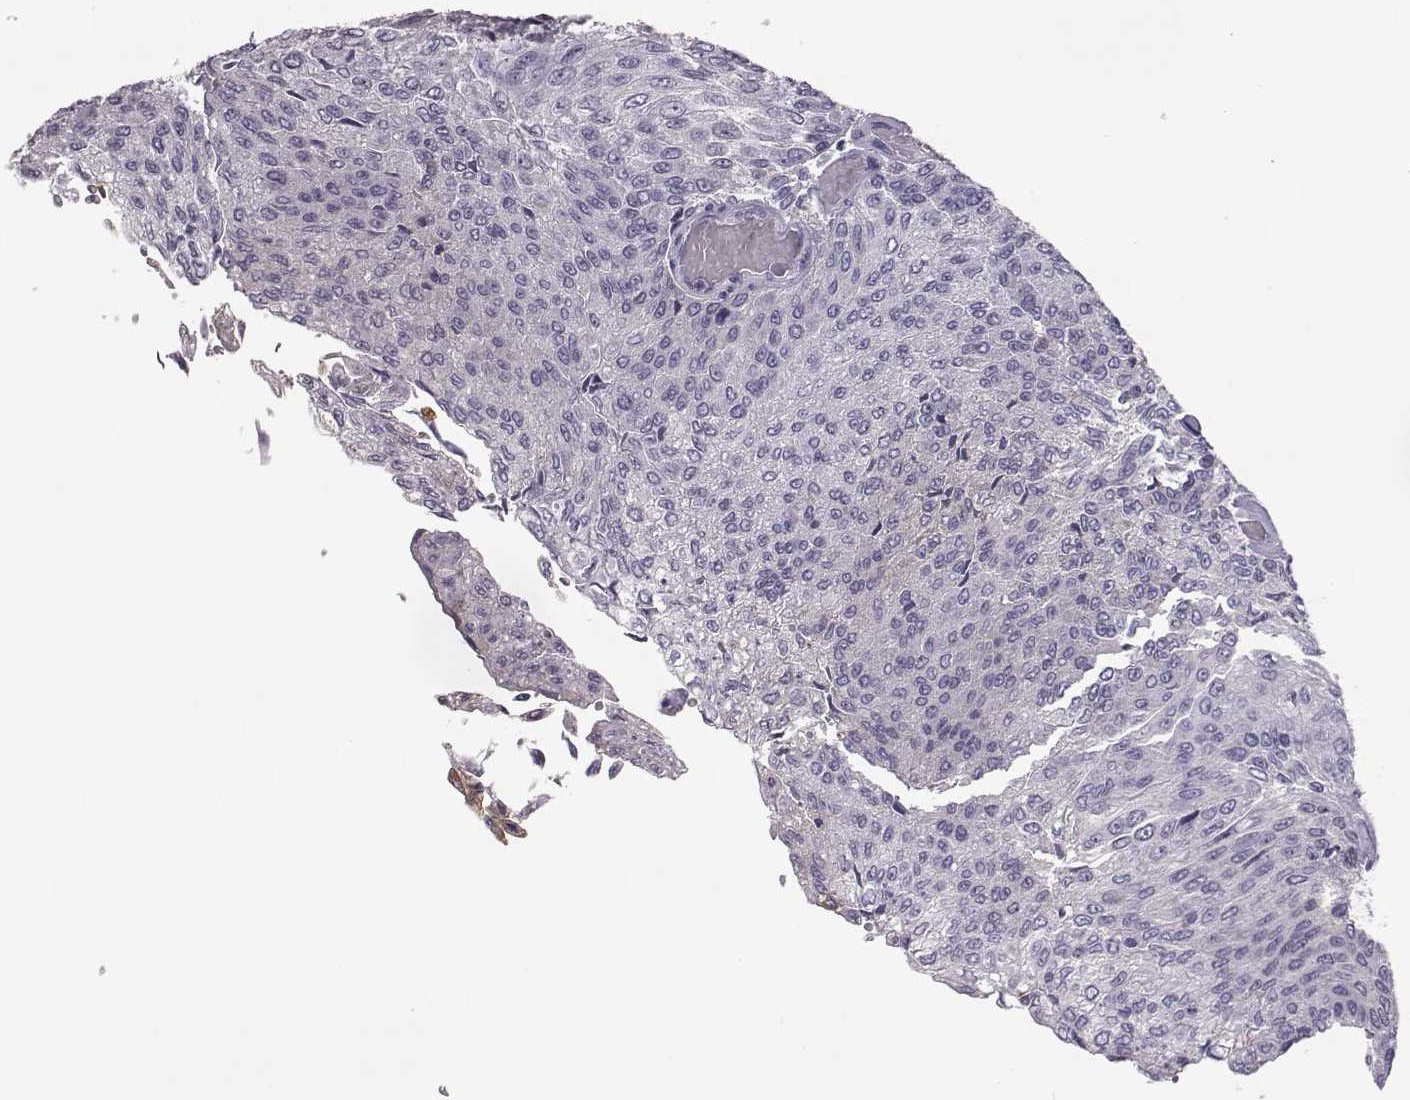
{"staining": {"intensity": "negative", "quantity": "none", "location": "none"}, "tissue": "urothelial cancer", "cell_type": "Tumor cells", "image_type": "cancer", "snomed": [{"axis": "morphology", "description": "Urothelial carcinoma, Low grade"}, {"axis": "topography", "description": "Ureter, NOS"}, {"axis": "topography", "description": "Urinary bladder"}], "caption": "High power microscopy histopathology image of an immunohistochemistry micrograph of low-grade urothelial carcinoma, revealing no significant expression in tumor cells.", "gene": "ADGRG5", "patient": {"sex": "male", "age": 78}}